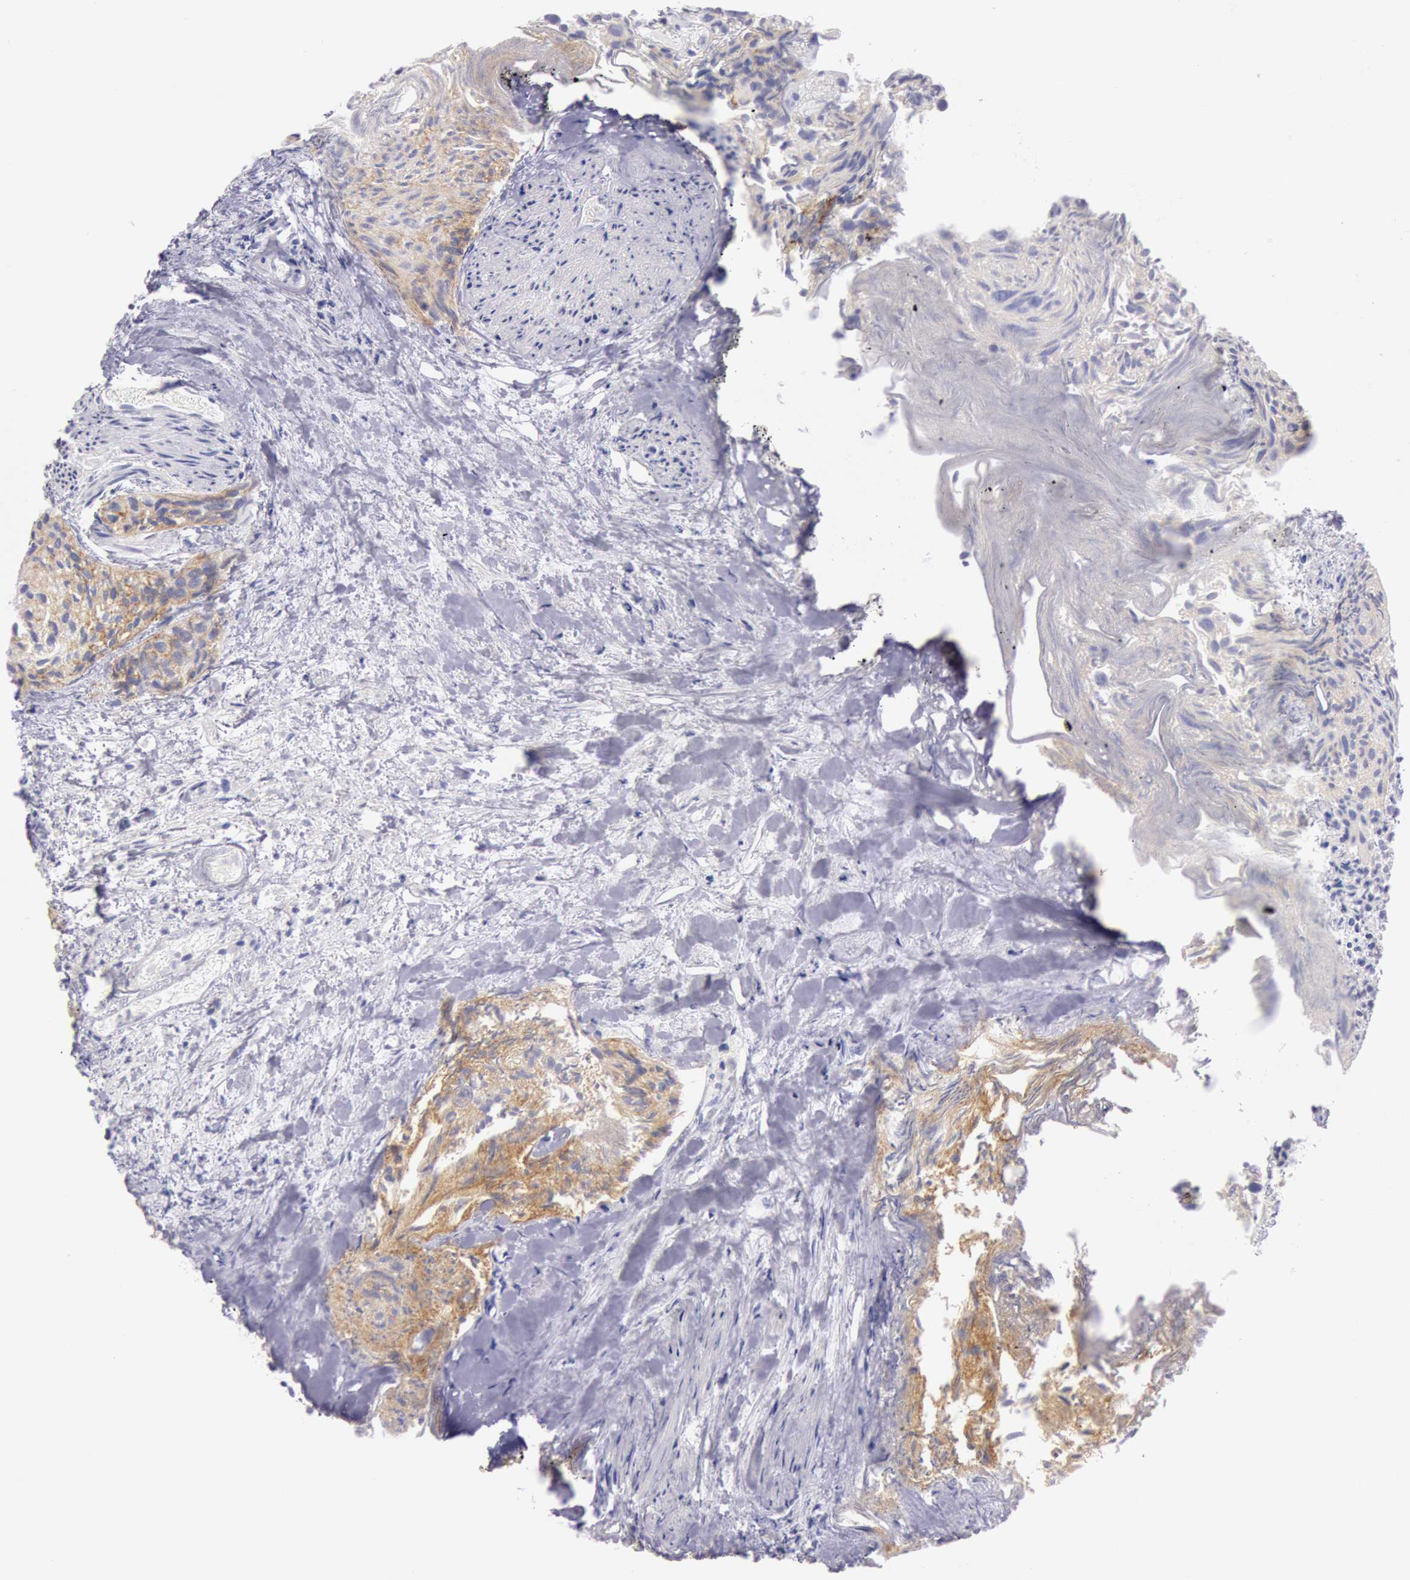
{"staining": {"intensity": "weak", "quantity": "<25%", "location": "cytoplasmic/membranous"}, "tissue": "urothelial cancer", "cell_type": "Tumor cells", "image_type": "cancer", "snomed": [{"axis": "morphology", "description": "Urothelial carcinoma, High grade"}, {"axis": "topography", "description": "Urinary bladder"}], "caption": "Tumor cells show no significant staining in urothelial carcinoma (high-grade). (DAB immunohistochemistry (IHC) with hematoxylin counter stain).", "gene": "EGFR", "patient": {"sex": "female", "age": 78}}